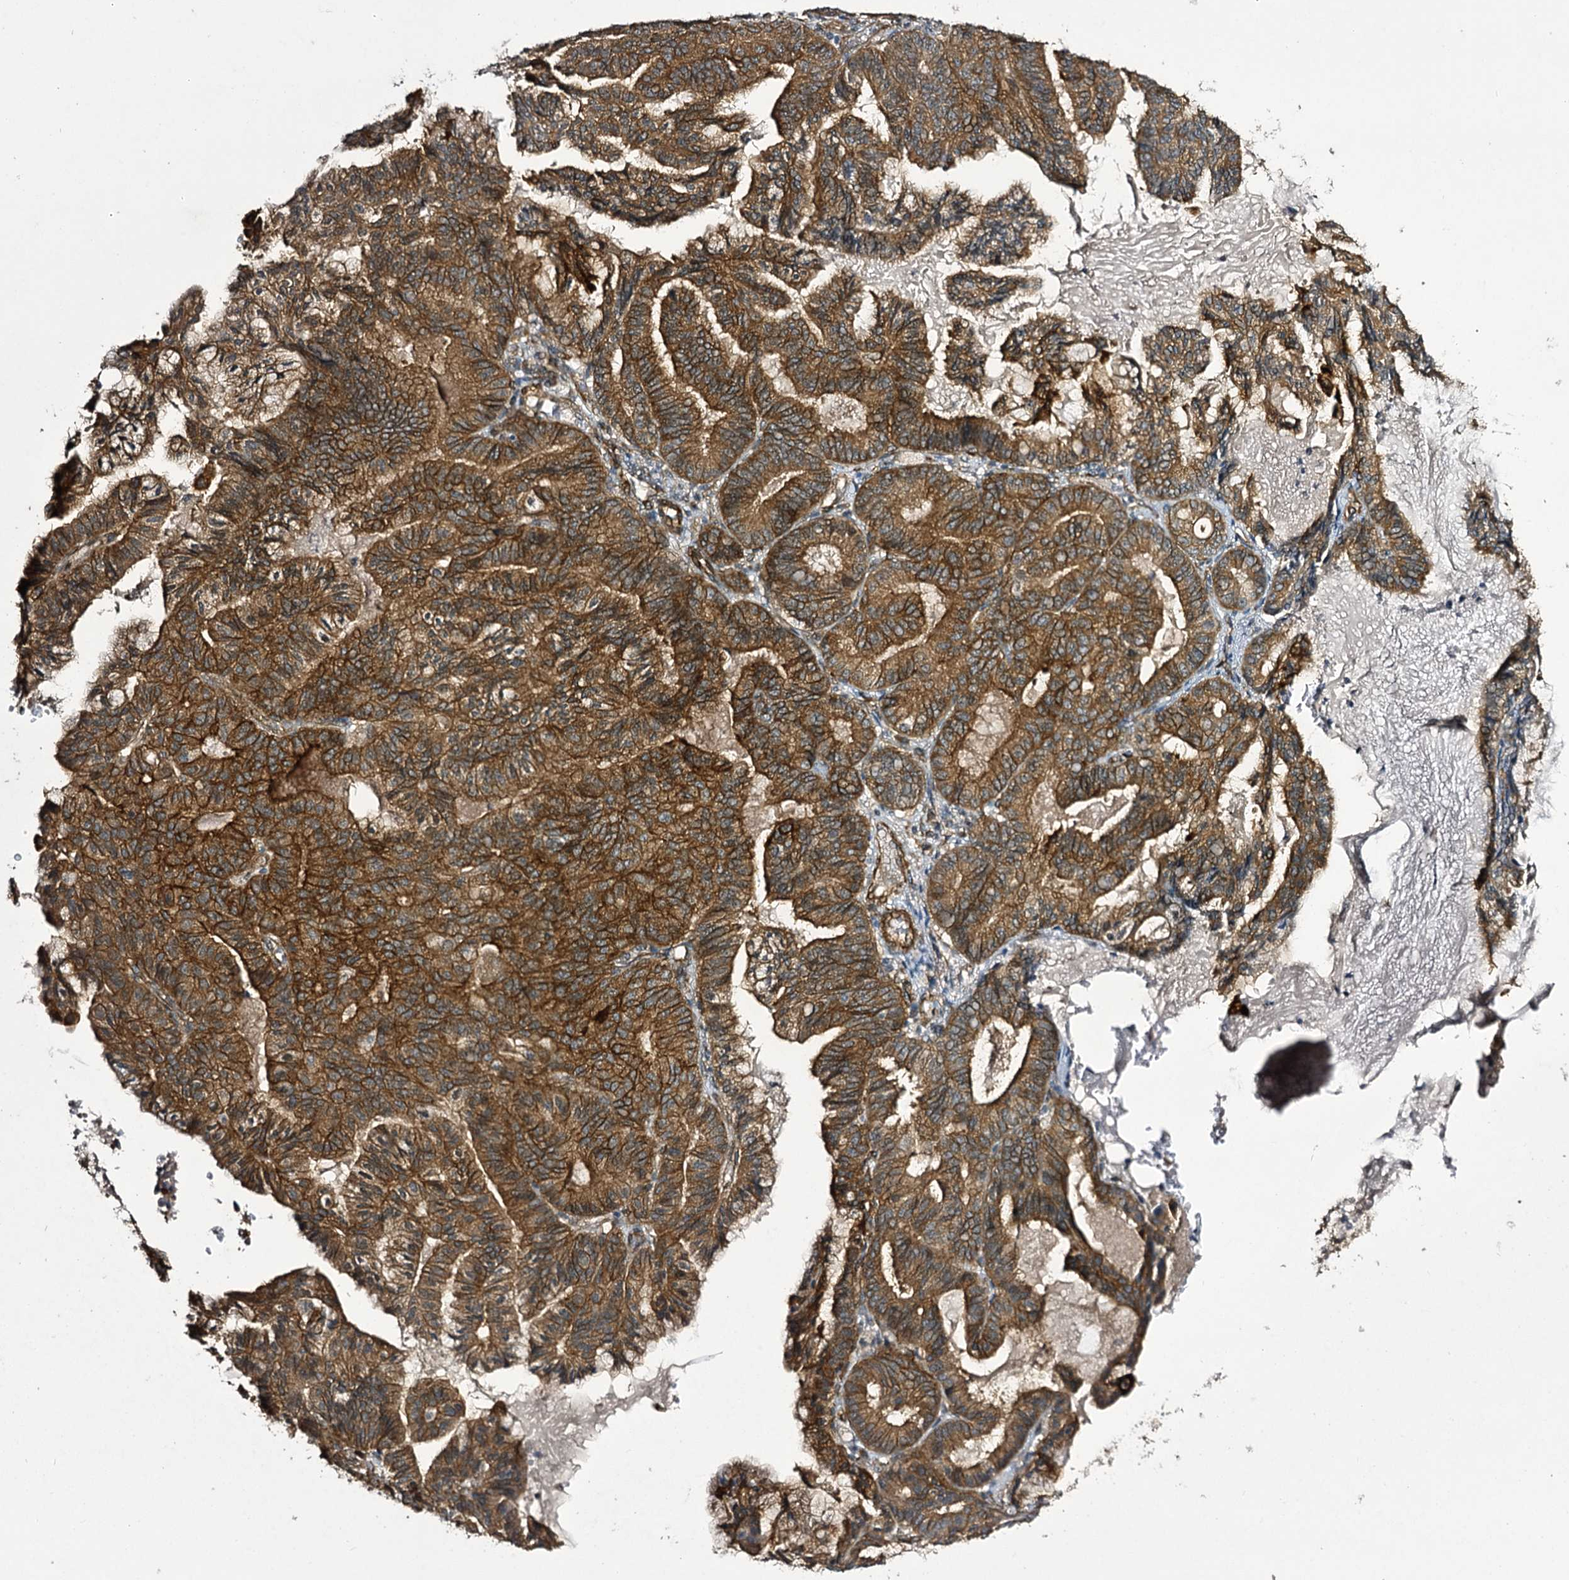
{"staining": {"intensity": "moderate", "quantity": ">75%", "location": "cytoplasmic/membranous"}, "tissue": "endometrial cancer", "cell_type": "Tumor cells", "image_type": "cancer", "snomed": [{"axis": "morphology", "description": "Adenocarcinoma, NOS"}, {"axis": "topography", "description": "Endometrium"}], "caption": "Brown immunohistochemical staining in human adenocarcinoma (endometrial) shows moderate cytoplasmic/membranous expression in approximately >75% of tumor cells. (DAB (3,3'-diaminobenzidine) IHC with brightfield microscopy, high magnification).", "gene": "MYO1C", "patient": {"sex": "female", "age": 86}}